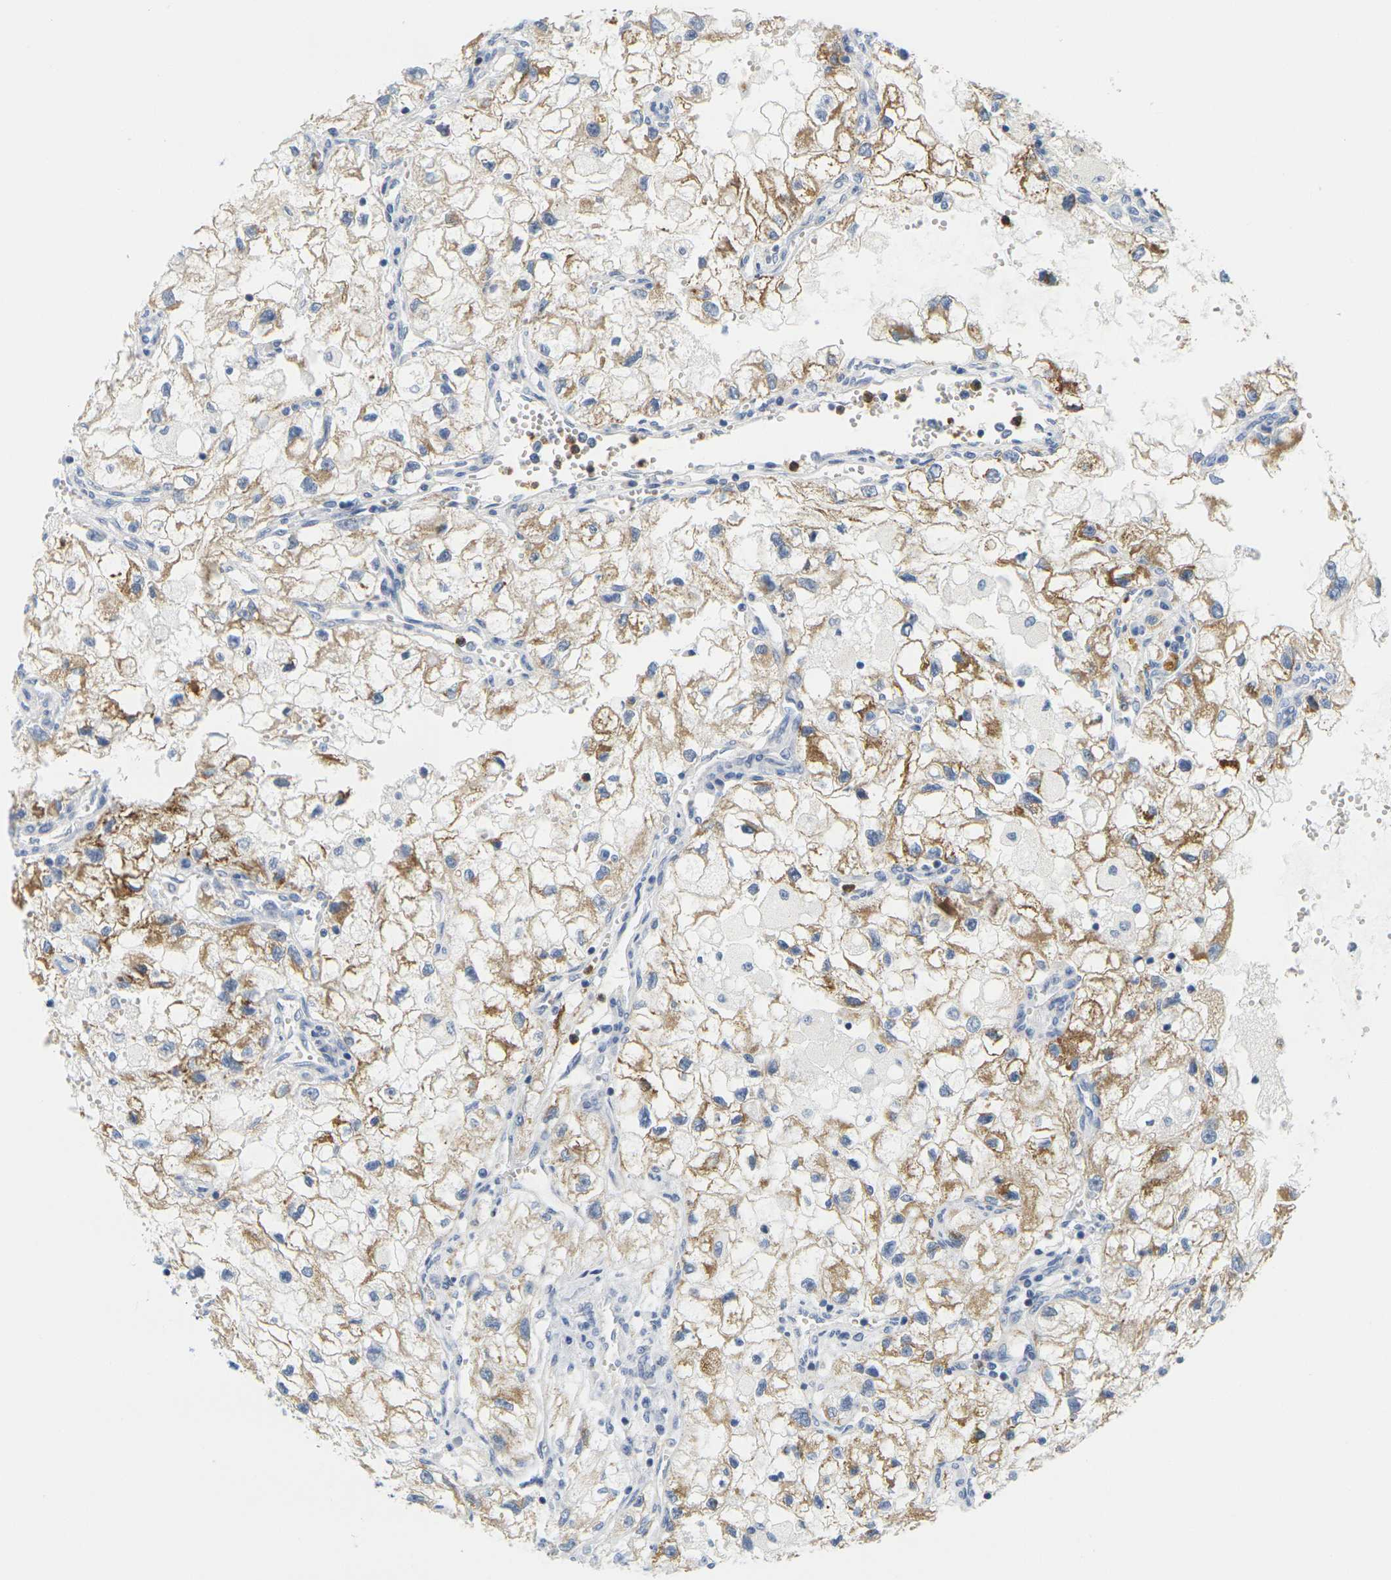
{"staining": {"intensity": "moderate", "quantity": ">75%", "location": "cytoplasmic/membranous"}, "tissue": "renal cancer", "cell_type": "Tumor cells", "image_type": "cancer", "snomed": [{"axis": "morphology", "description": "Adenocarcinoma, NOS"}, {"axis": "topography", "description": "Kidney"}], "caption": "Brown immunohistochemical staining in human renal cancer demonstrates moderate cytoplasmic/membranous expression in about >75% of tumor cells.", "gene": "KLK5", "patient": {"sex": "female", "age": 70}}